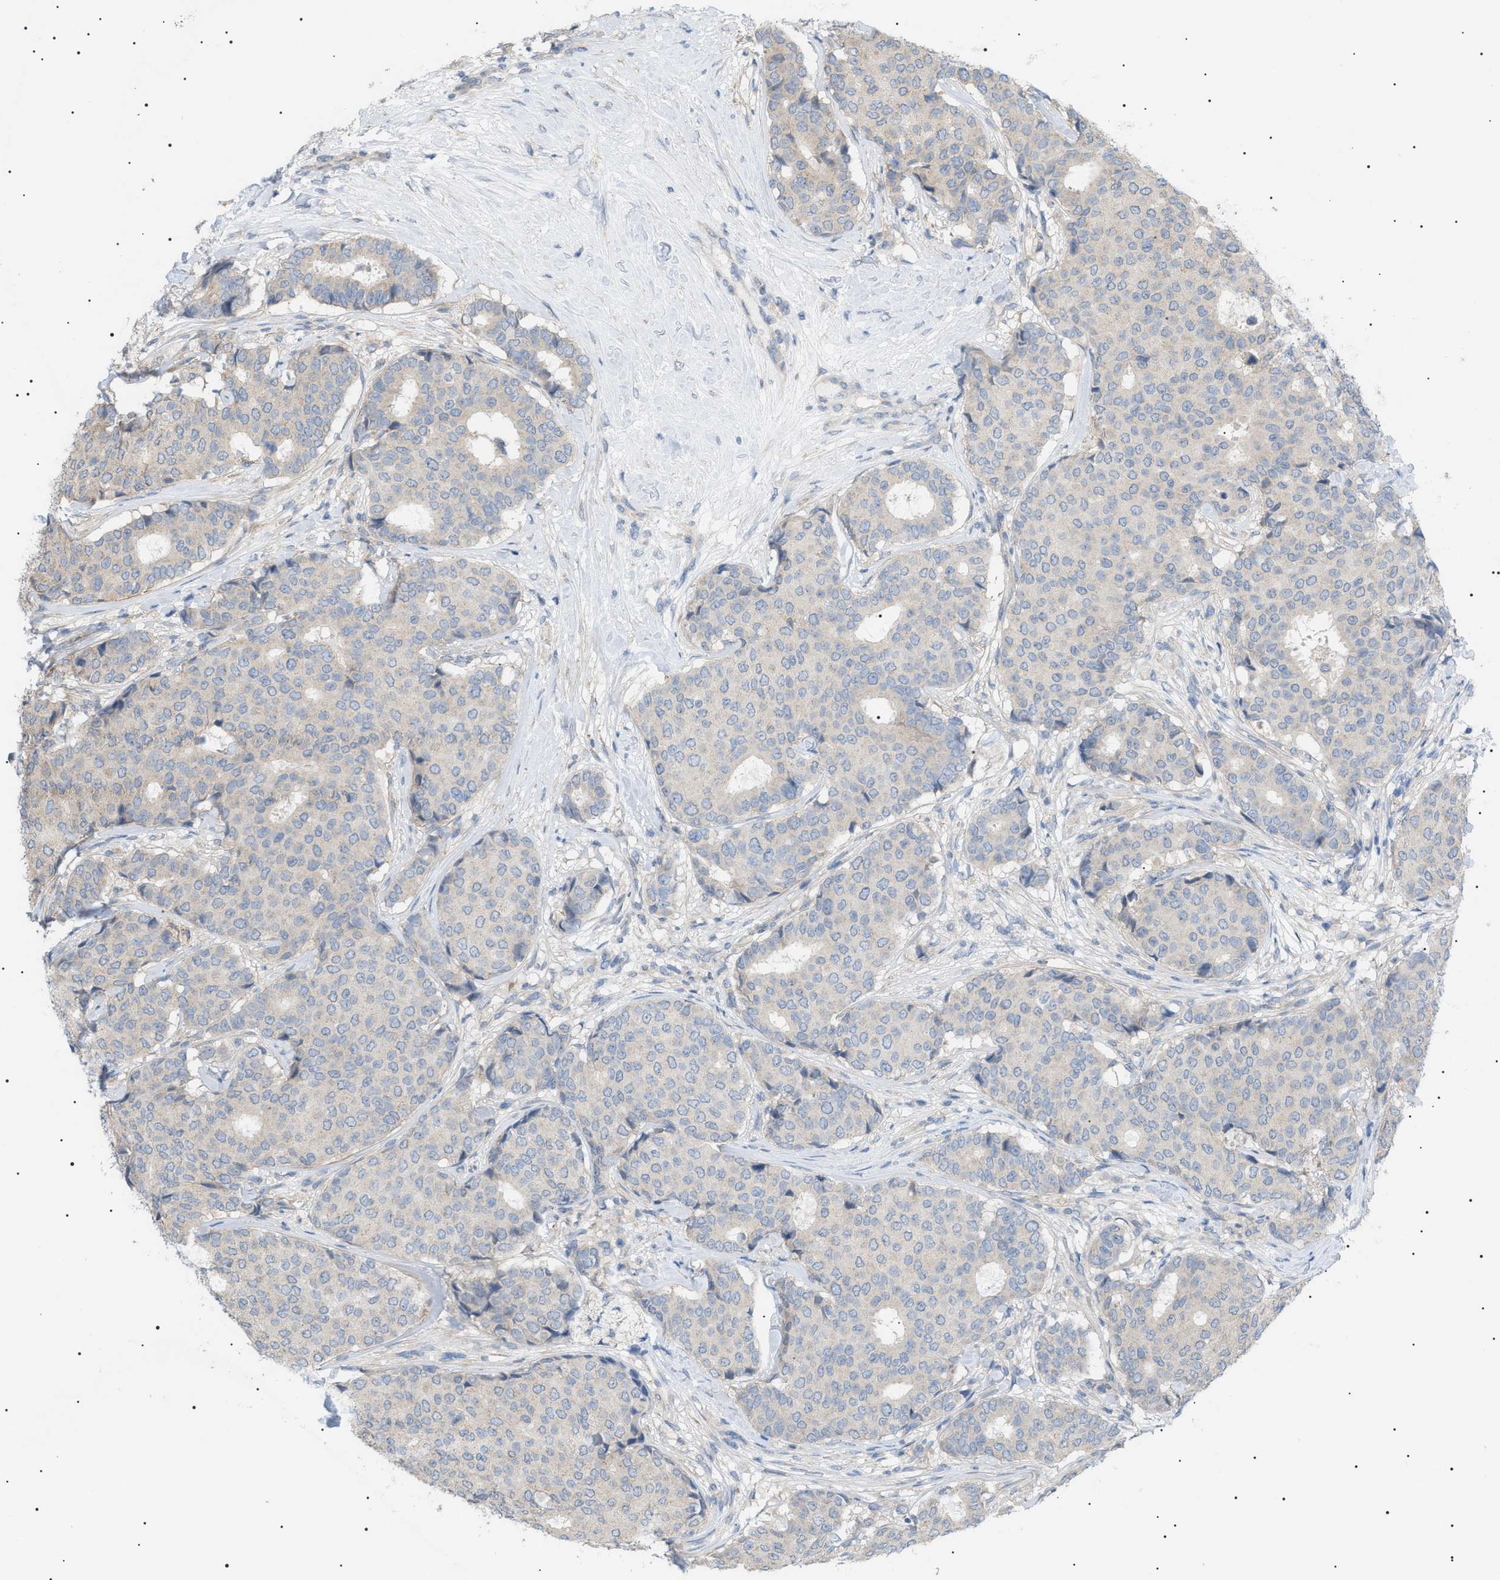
{"staining": {"intensity": "negative", "quantity": "none", "location": "none"}, "tissue": "breast cancer", "cell_type": "Tumor cells", "image_type": "cancer", "snomed": [{"axis": "morphology", "description": "Duct carcinoma"}, {"axis": "topography", "description": "Breast"}], "caption": "High power microscopy histopathology image of an IHC histopathology image of breast cancer, revealing no significant positivity in tumor cells.", "gene": "IRS2", "patient": {"sex": "female", "age": 75}}